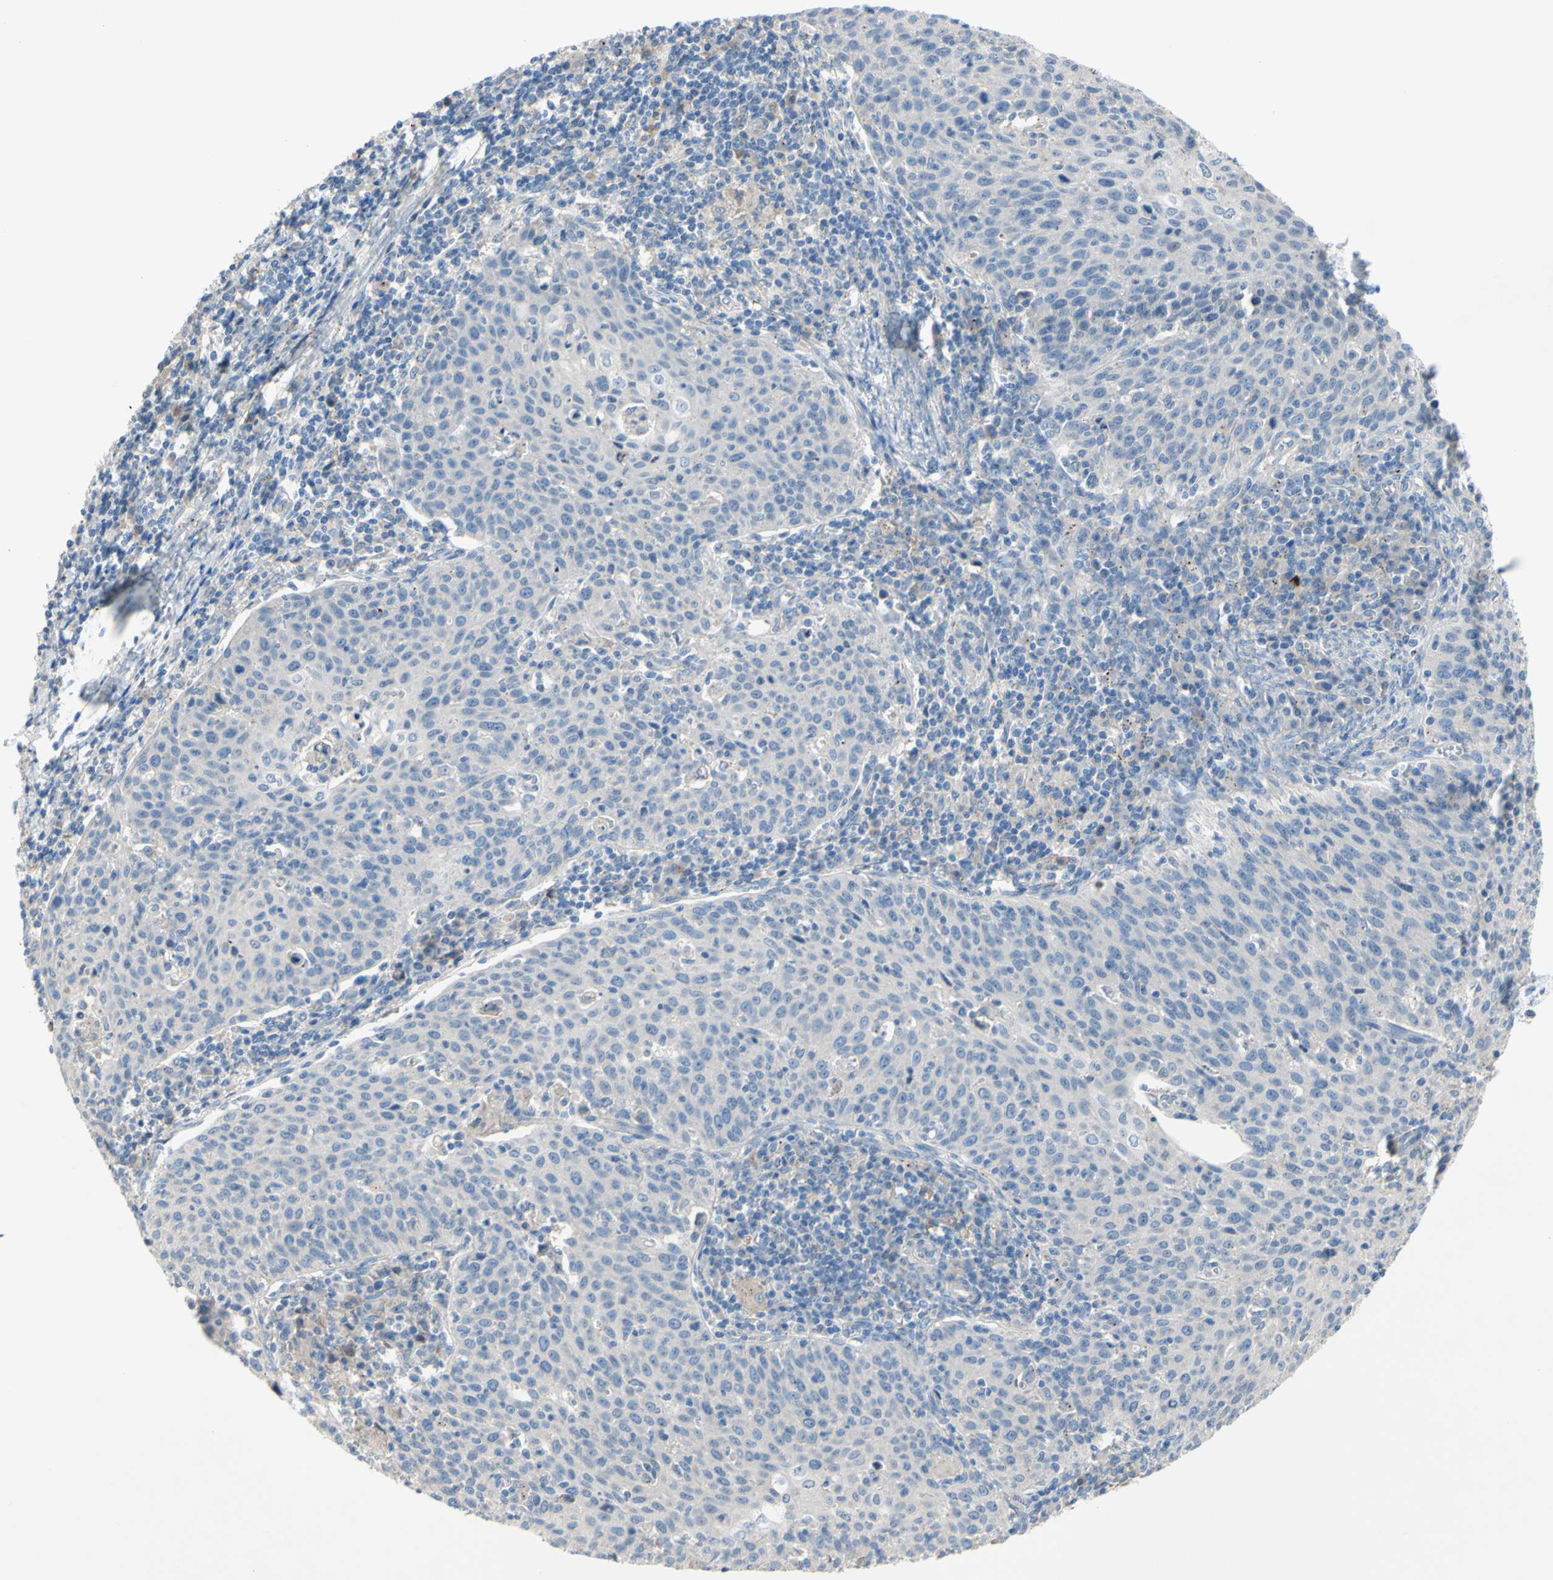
{"staining": {"intensity": "negative", "quantity": "none", "location": "none"}, "tissue": "cervical cancer", "cell_type": "Tumor cells", "image_type": "cancer", "snomed": [{"axis": "morphology", "description": "Squamous cell carcinoma, NOS"}, {"axis": "topography", "description": "Cervix"}], "caption": "An IHC image of cervical cancer is shown. There is no staining in tumor cells of cervical cancer.", "gene": "TMEM59L", "patient": {"sex": "female", "age": 38}}